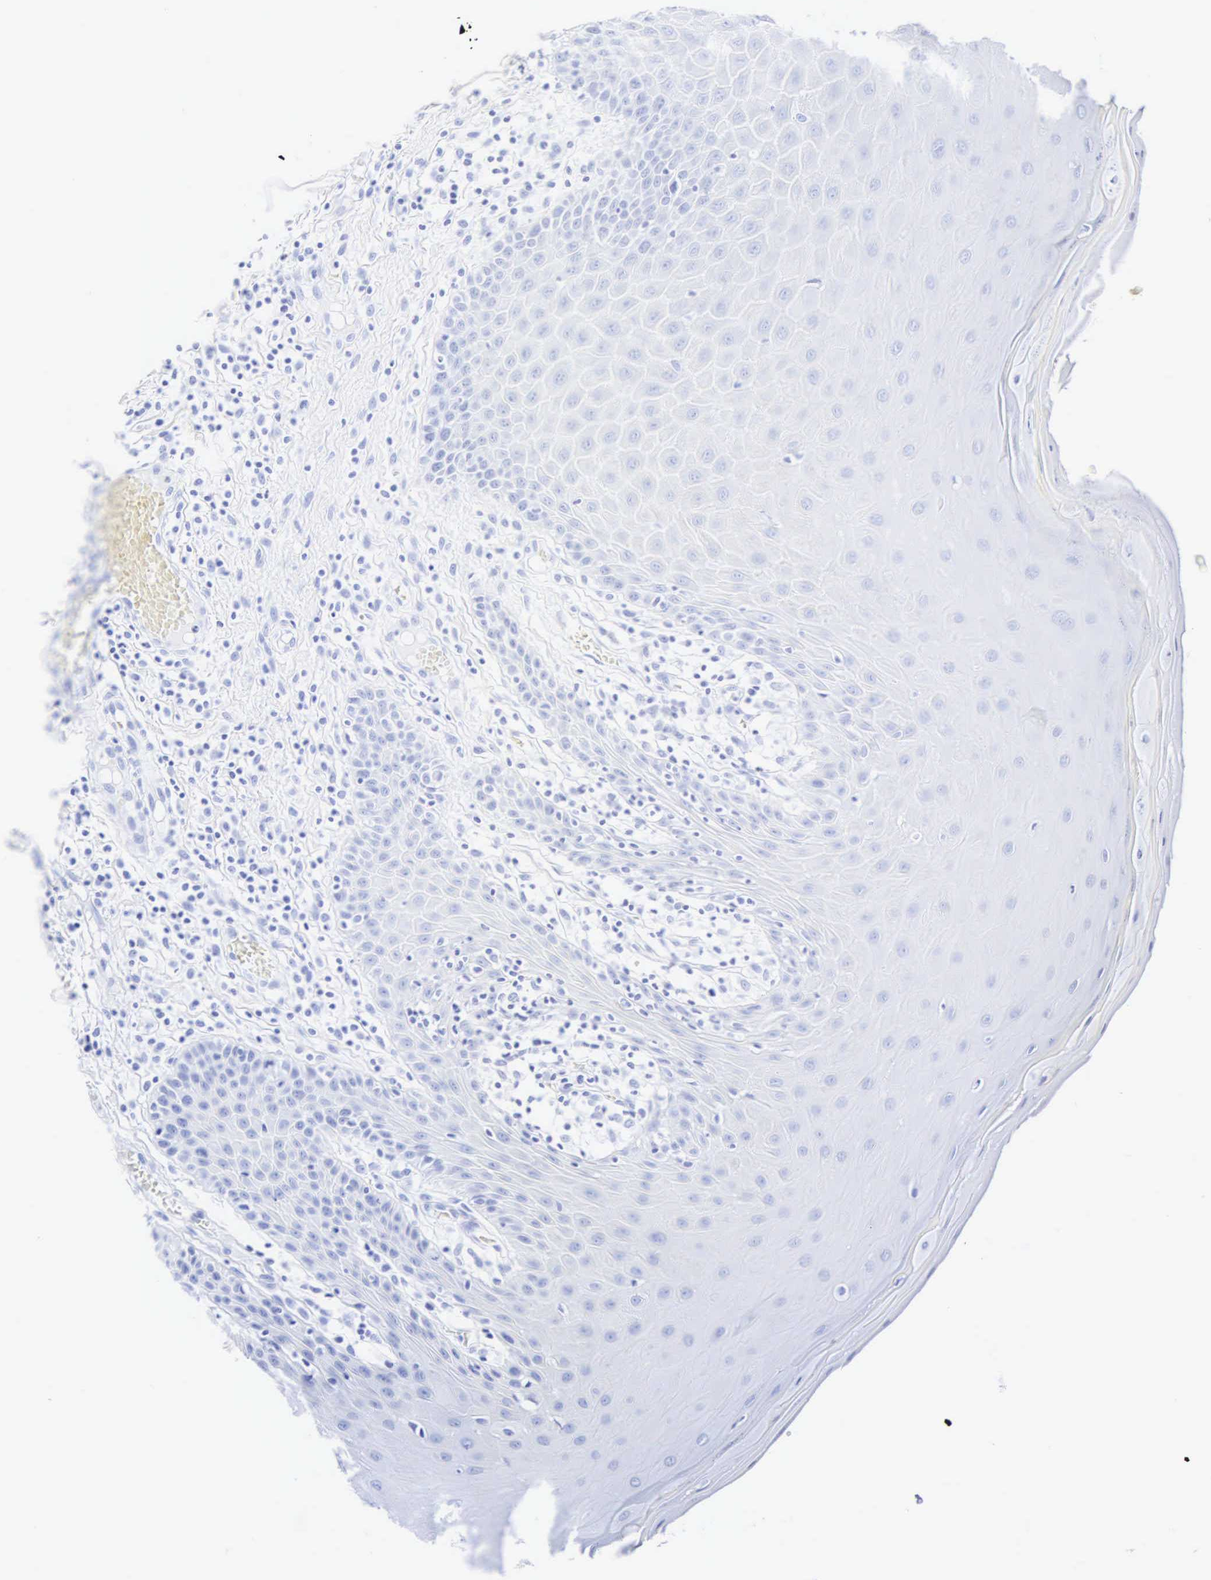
{"staining": {"intensity": "negative", "quantity": "none", "location": "none"}, "tissue": "oral mucosa", "cell_type": "Squamous epithelial cells", "image_type": "normal", "snomed": [{"axis": "morphology", "description": "Normal tissue, NOS"}, {"axis": "topography", "description": "Oral tissue"}], "caption": "Squamous epithelial cells are negative for protein expression in benign human oral mucosa. (DAB IHC, high magnification).", "gene": "CGB3", "patient": {"sex": "female", "age": 56}}